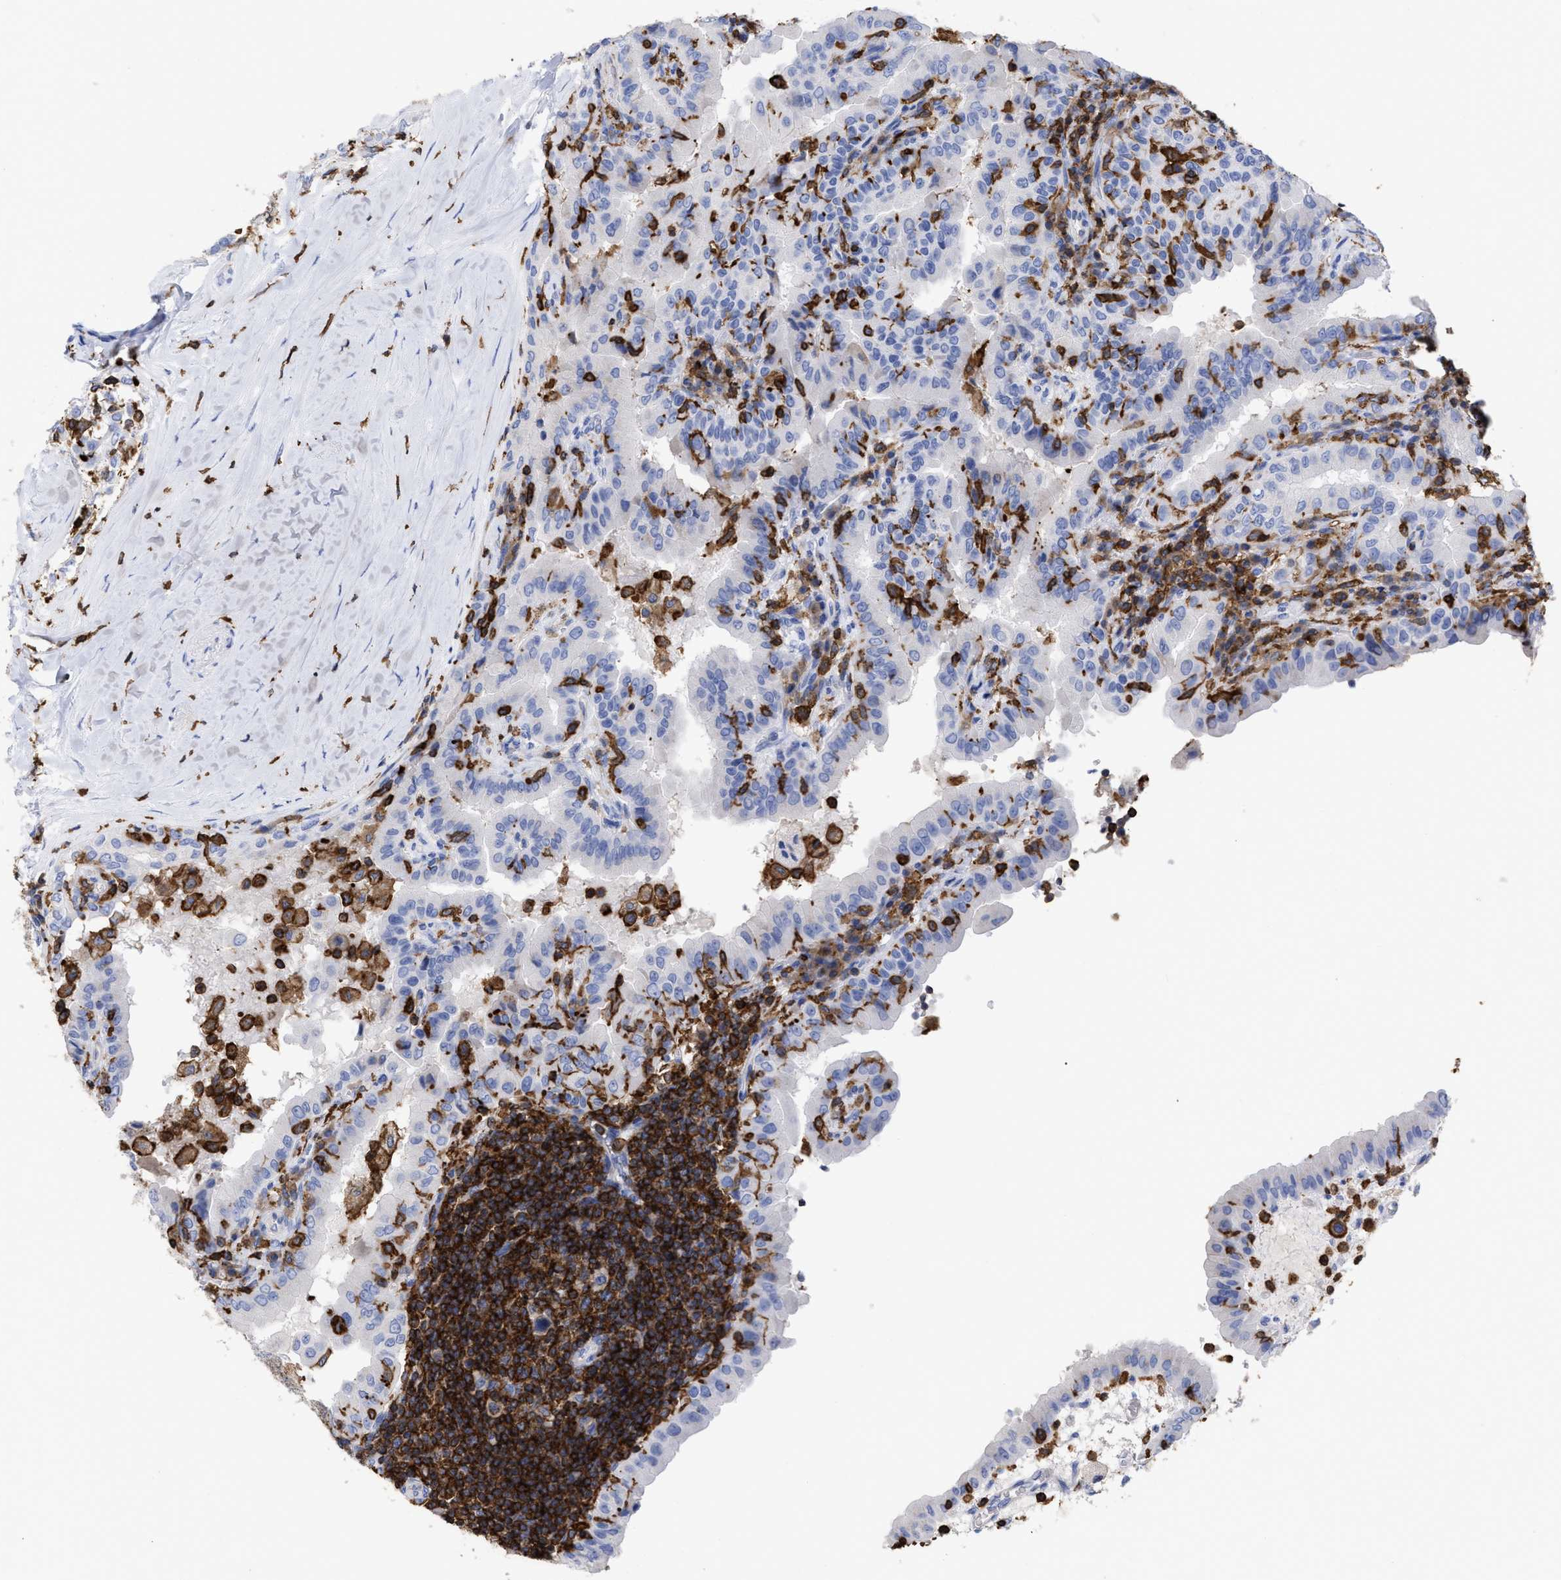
{"staining": {"intensity": "negative", "quantity": "none", "location": "none"}, "tissue": "thyroid cancer", "cell_type": "Tumor cells", "image_type": "cancer", "snomed": [{"axis": "morphology", "description": "Papillary adenocarcinoma, NOS"}, {"axis": "topography", "description": "Thyroid gland"}], "caption": "Tumor cells show no significant protein expression in thyroid cancer (papillary adenocarcinoma).", "gene": "HCLS1", "patient": {"sex": "male", "age": 33}}